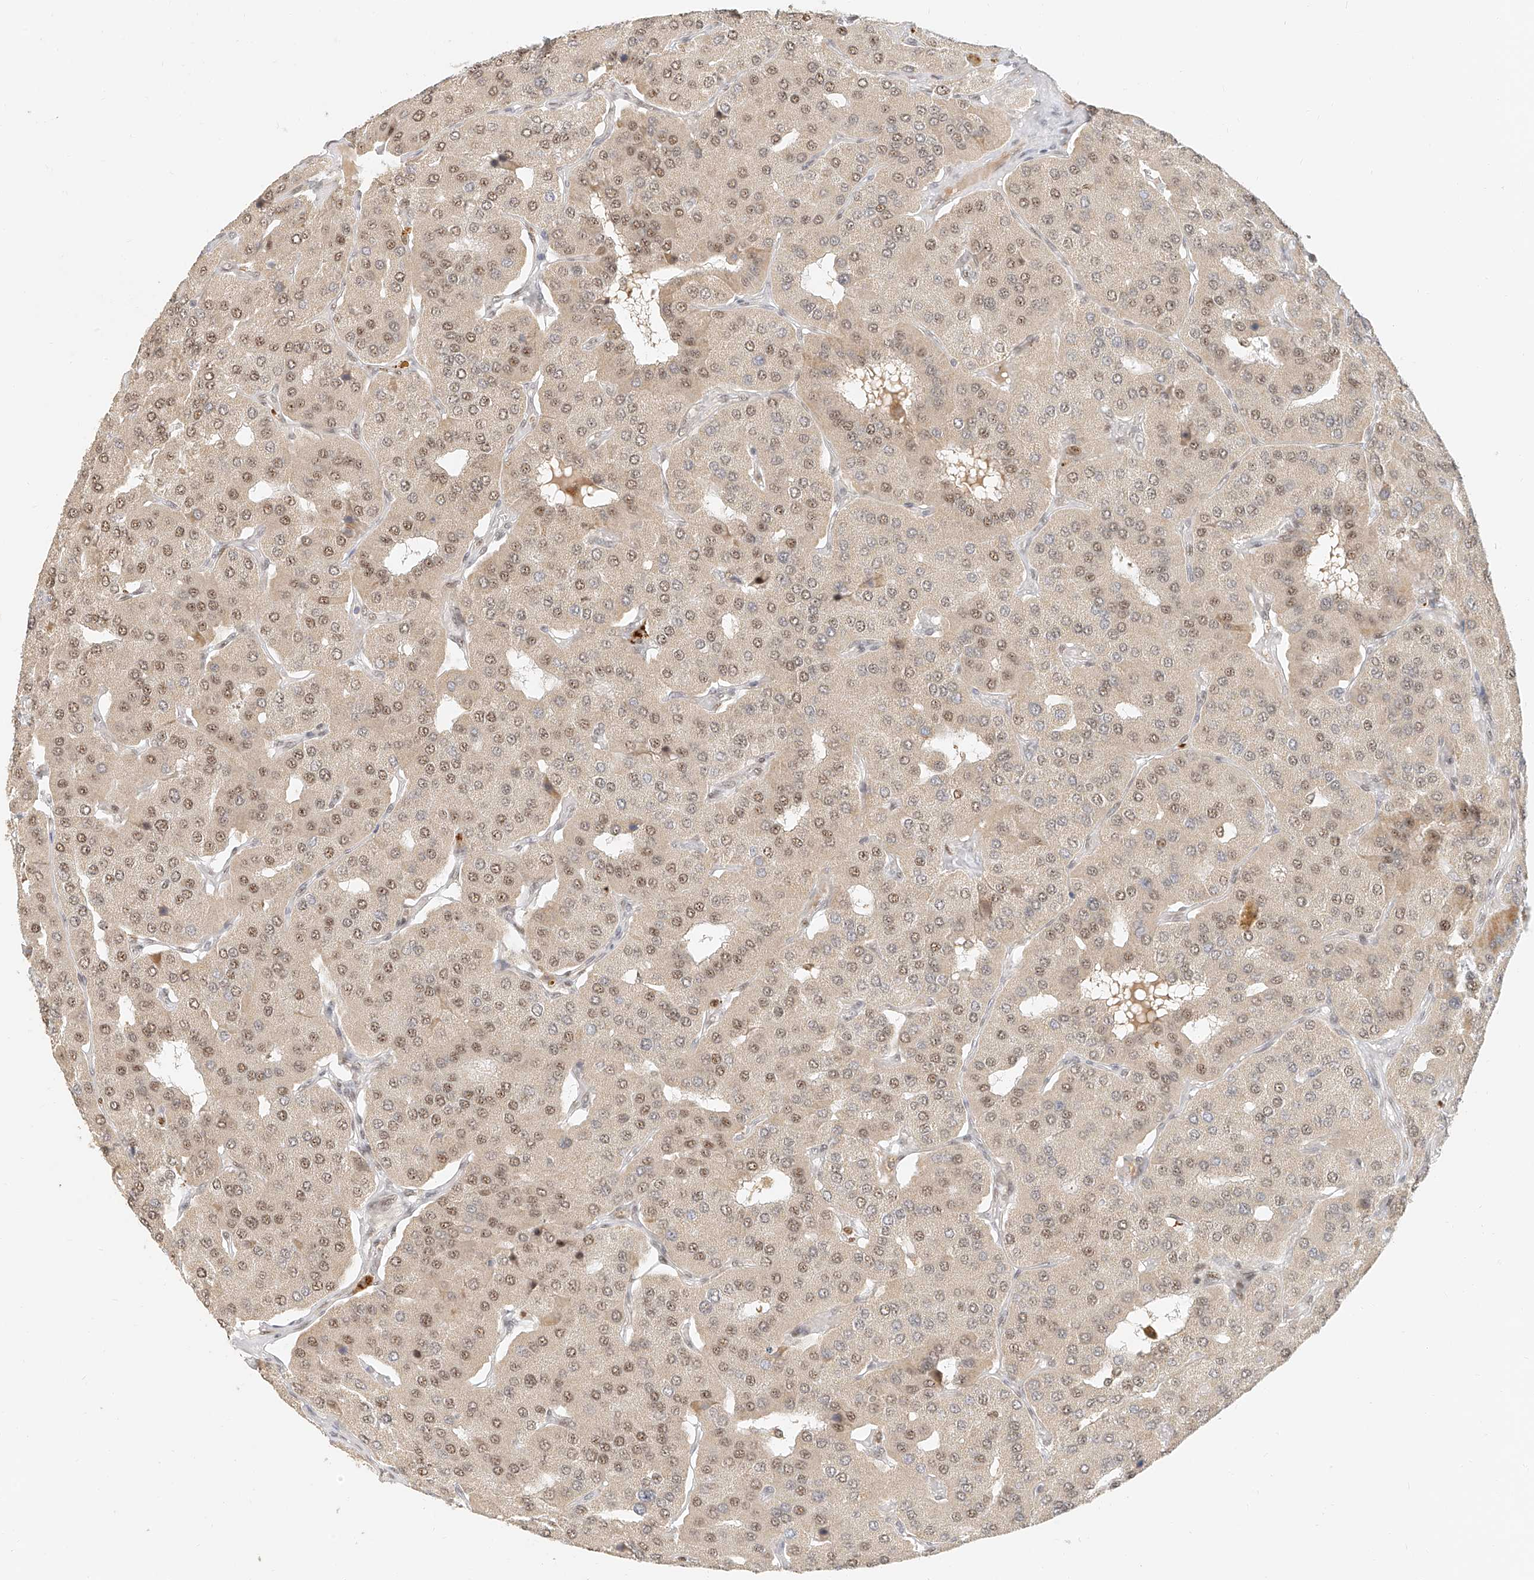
{"staining": {"intensity": "moderate", "quantity": ">75%", "location": "nuclear"}, "tissue": "parathyroid gland", "cell_type": "Glandular cells", "image_type": "normal", "snomed": [{"axis": "morphology", "description": "Normal tissue, NOS"}, {"axis": "morphology", "description": "Adenoma, NOS"}, {"axis": "topography", "description": "Parathyroid gland"}], "caption": "The histopathology image reveals immunohistochemical staining of benign parathyroid gland. There is moderate nuclear positivity is appreciated in about >75% of glandular cells.", "gene": "CXorf58", "patient": {"sex": "female", "age": 86}}